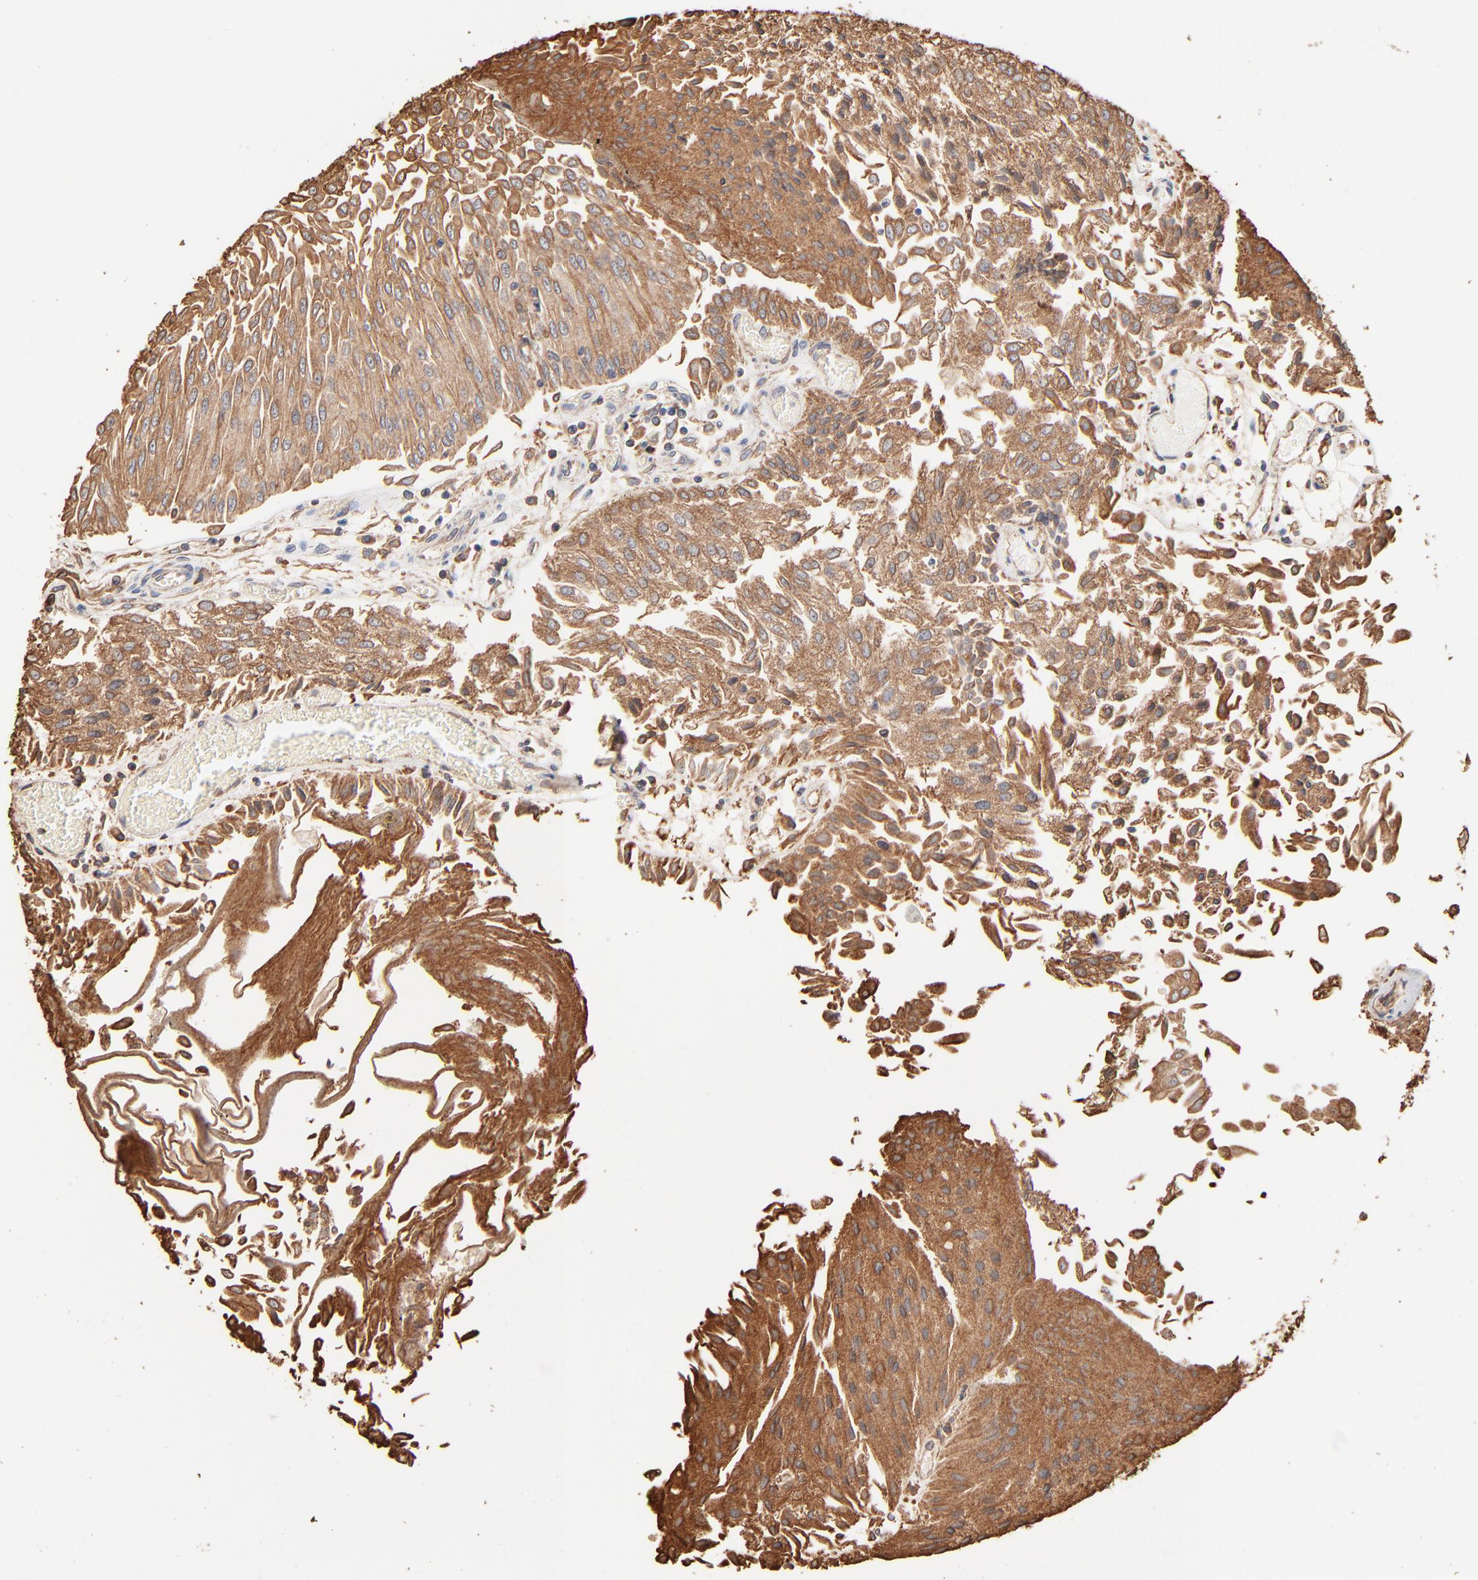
{"staining": {"intensity": "moderate", "quantity": ">75%", "location": "cytoplasmic/membranous"}, "tissue": "urothelial cancer", "cell_type": "Tumor cells", "image_type": "cancer", "snomed": [{"axis": "morphology", "description": "Urothelial carcinoma, Low grade"}, {"axis": "topography", "description": "Urinary bladder"}], "caption": "Tumor cells exhibit medium levels of moderate cytoplasmic/membranous expression in approximately >75% of cells in human urothelial cancer.", "gene": "PDIA3", "patient": {"sex": "male", "age": 86}}